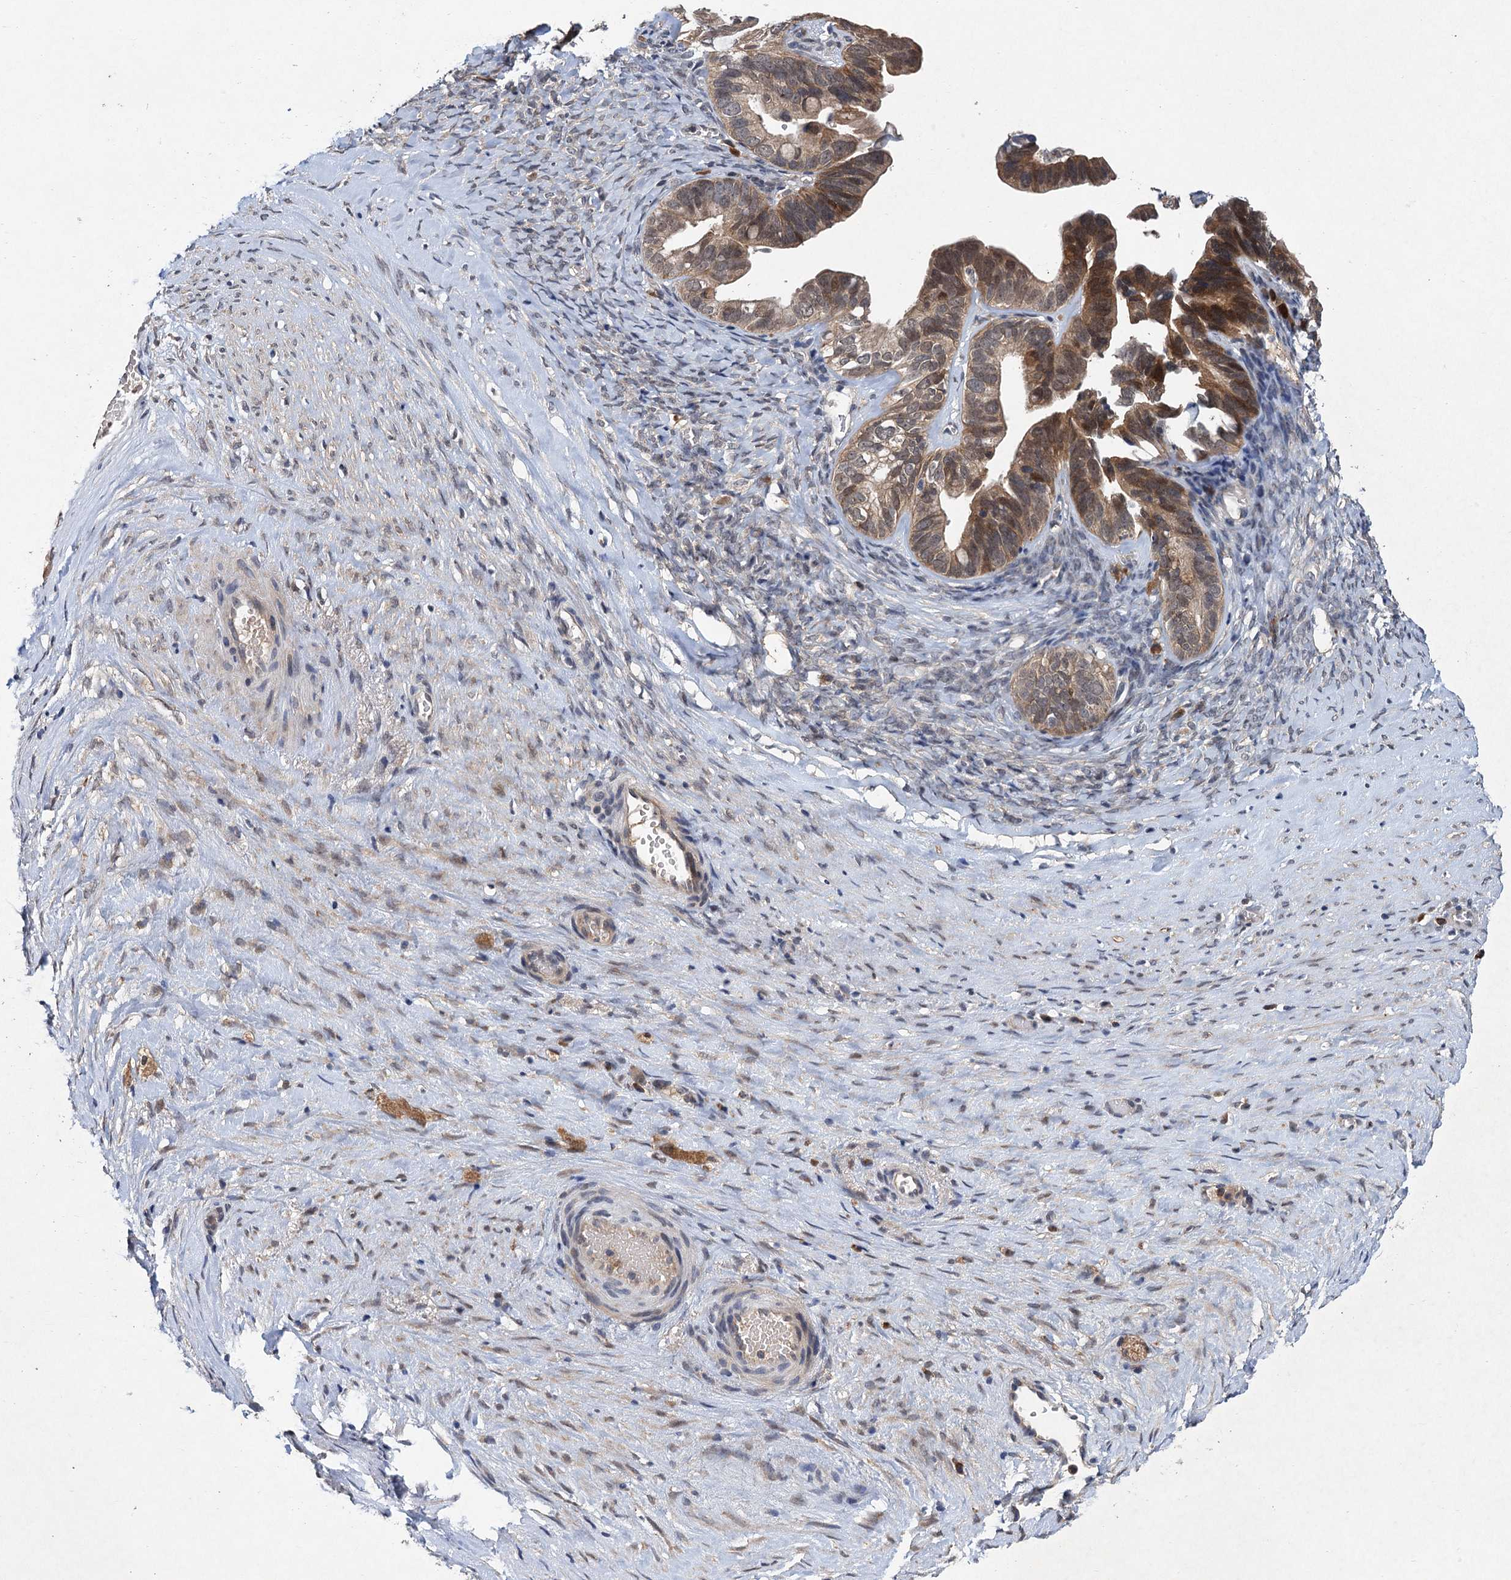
{"staining": {"intensity": "moderate", "quantity": "25%-75%", "location": "cytoplasmic/membranous,nuclear"}, "tissue": "ovarian cancer", "cell_type": "Tumor cells", "image_type": "cancer", "snomed": [{"axis": "morphology", "description": "Cystadenocarcinoma, serous, NOS"}, {"axis": "topography", "description": "Ovary"}], "caption": "This micrograph demonstrates IHC staining of ovarian cancer (serous cystadenocarcinoma), with medium moderate cytoplasmic/membranous and nuclear staining in about 25%-75% of tumor cells.", "gene": "TMEM39B", "patient": {"sex": "female", "age": 56}}